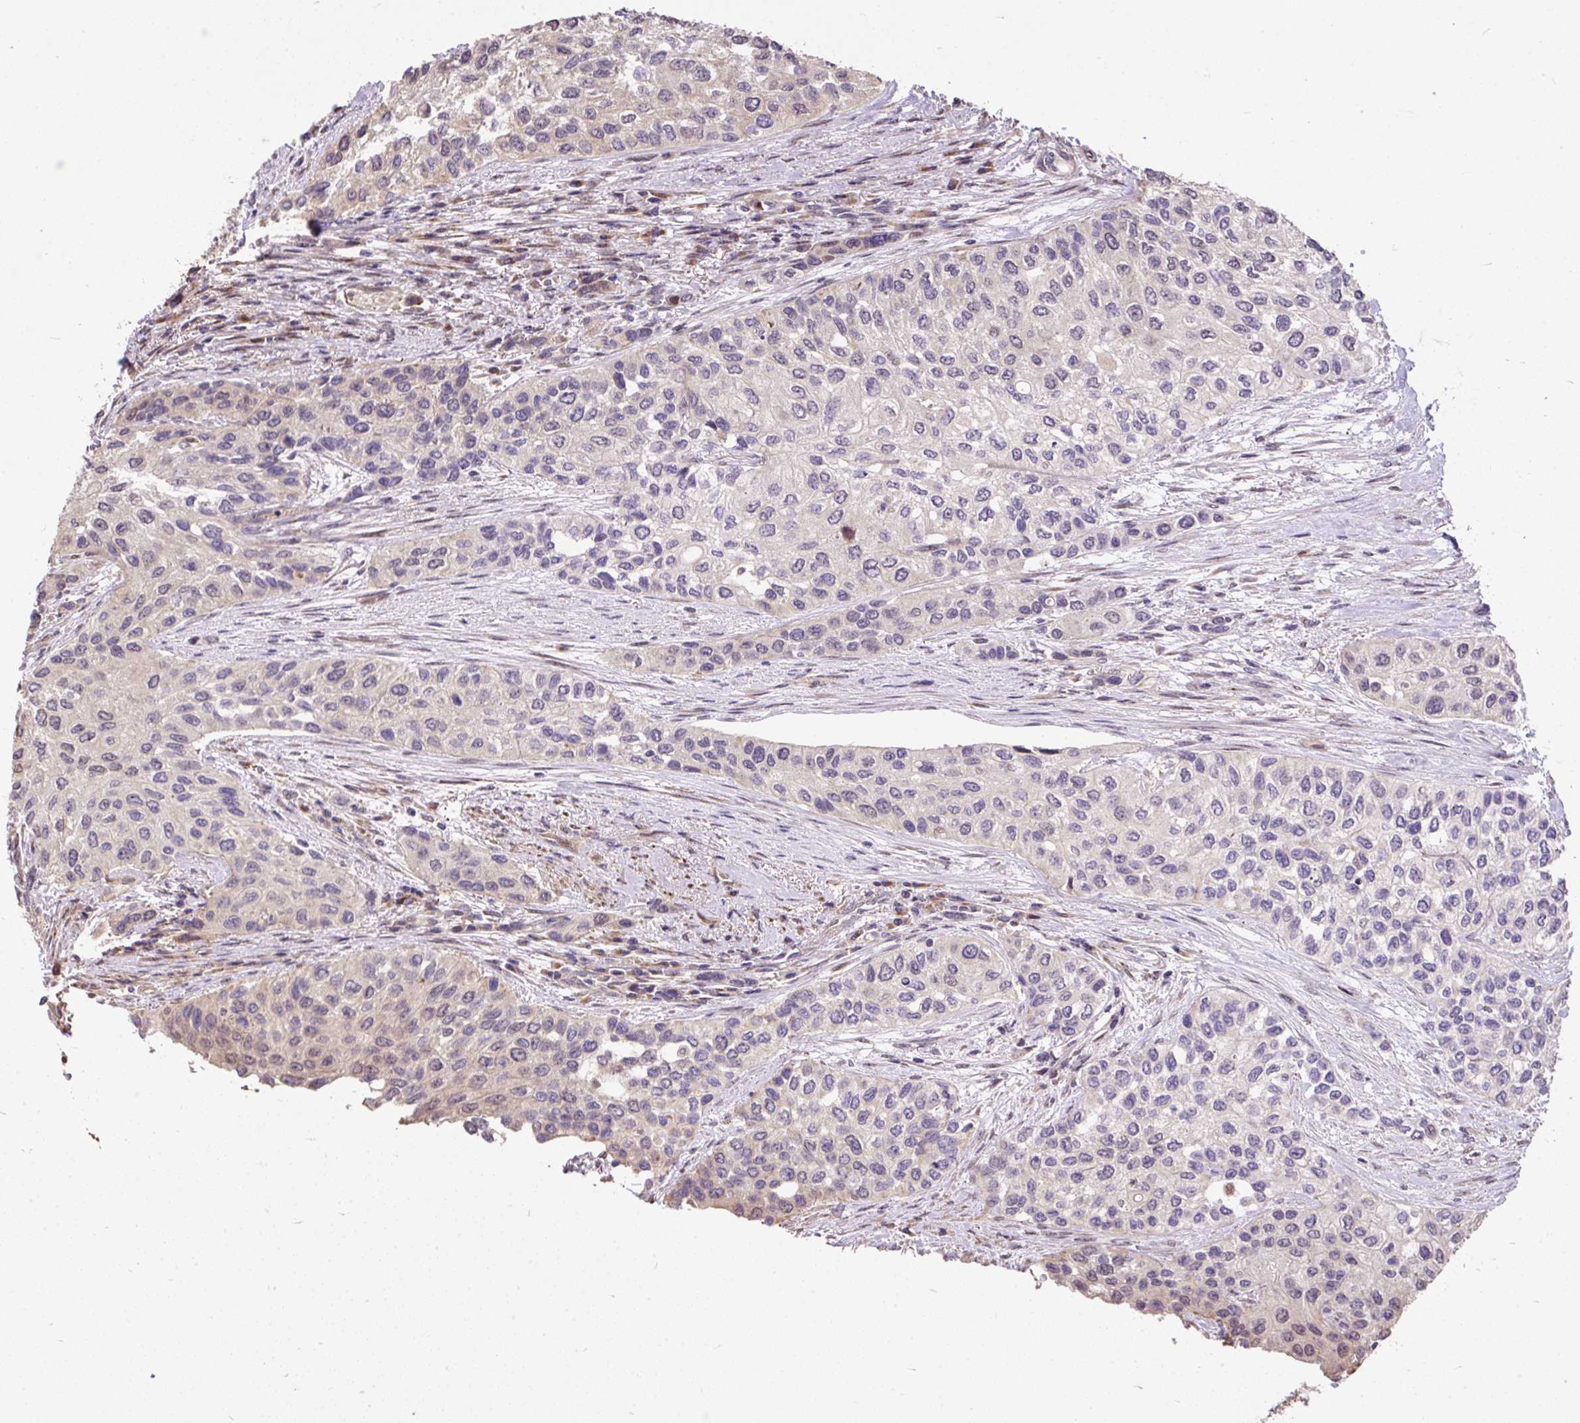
{"staining": {"intensity": "weak", "quantity": "<25%", "location": "nuclear"}, "tissue": "urothelial cancer", "cell_type": "Tumor cells", "image_type": "cancer", "snomed": [{"axis": "morphology", "description": "Normal tissue, NOS"}, {"axis": "morphology", "description": "Urothelial carcinoma, High grade"}, {"axis": "topography", "description": "Vascular tissue"}, {"axis": "topography", "description": "Urinary bladder"}], "caption": "Urothelial cancer was stained to show a protein in brown. There is no significant positivity in tumor cells.", "gene": "PUS7L", "patient": {"sex": "female", "age": 56}}